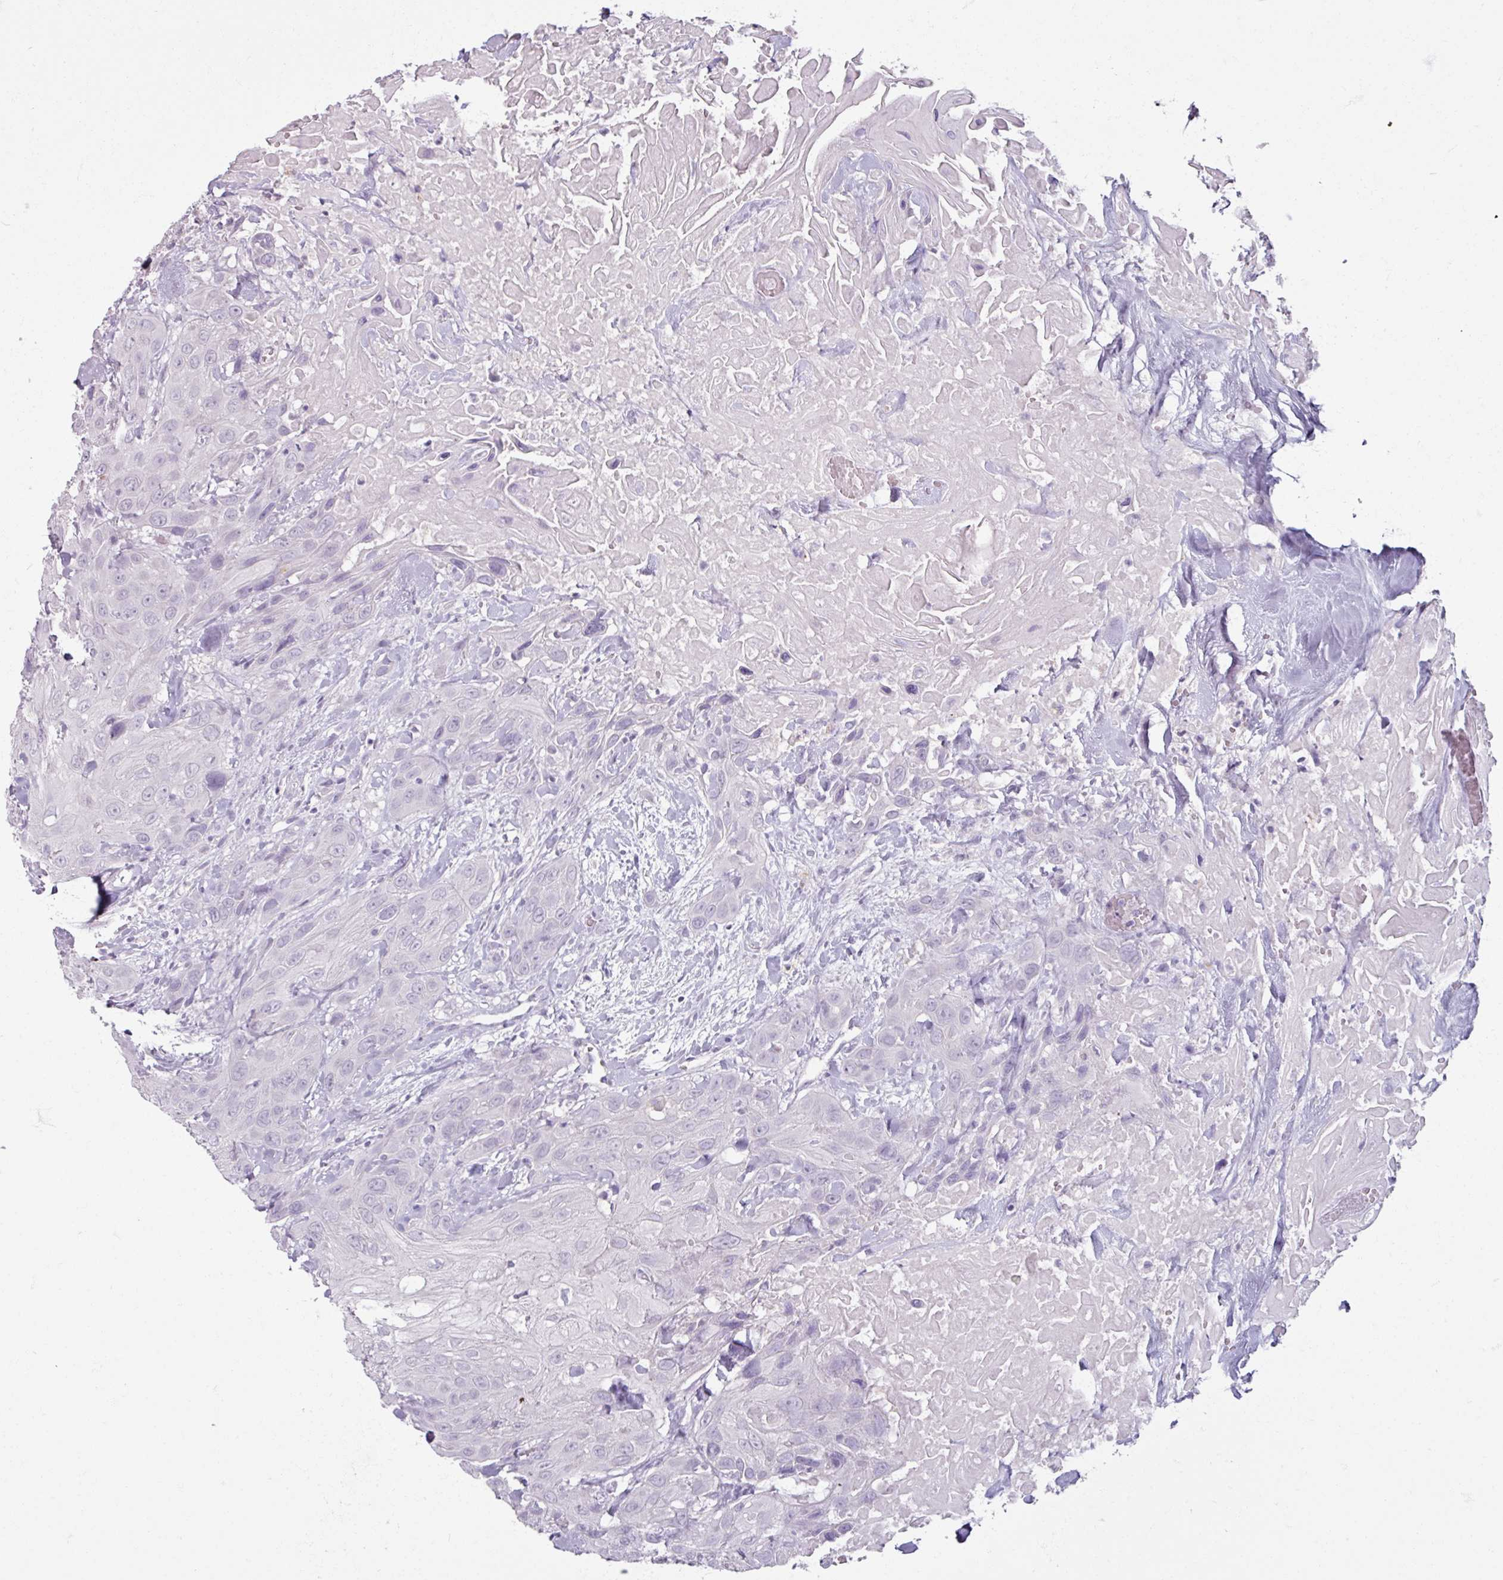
{"staining": {"intensity": "negative", "quantity": "none", "location": "none"}, "tissue": "head and neck cancer", "cell_type": "Tumor cells", "image_type": "cancer", "snomed": [{"axis": "morphology", "description": "Squamous cell carcinoma, NOS"}, {"axis": "topography", "description": "Head-Neck"}], "caption": "DAB immunohistochemical staining of head and neck cancer (squamous cell carcinoma) reveals no significant expression in tumor cells.", "gene": "SLC27A5", "patient": {"sex": "male", "age": 81}}